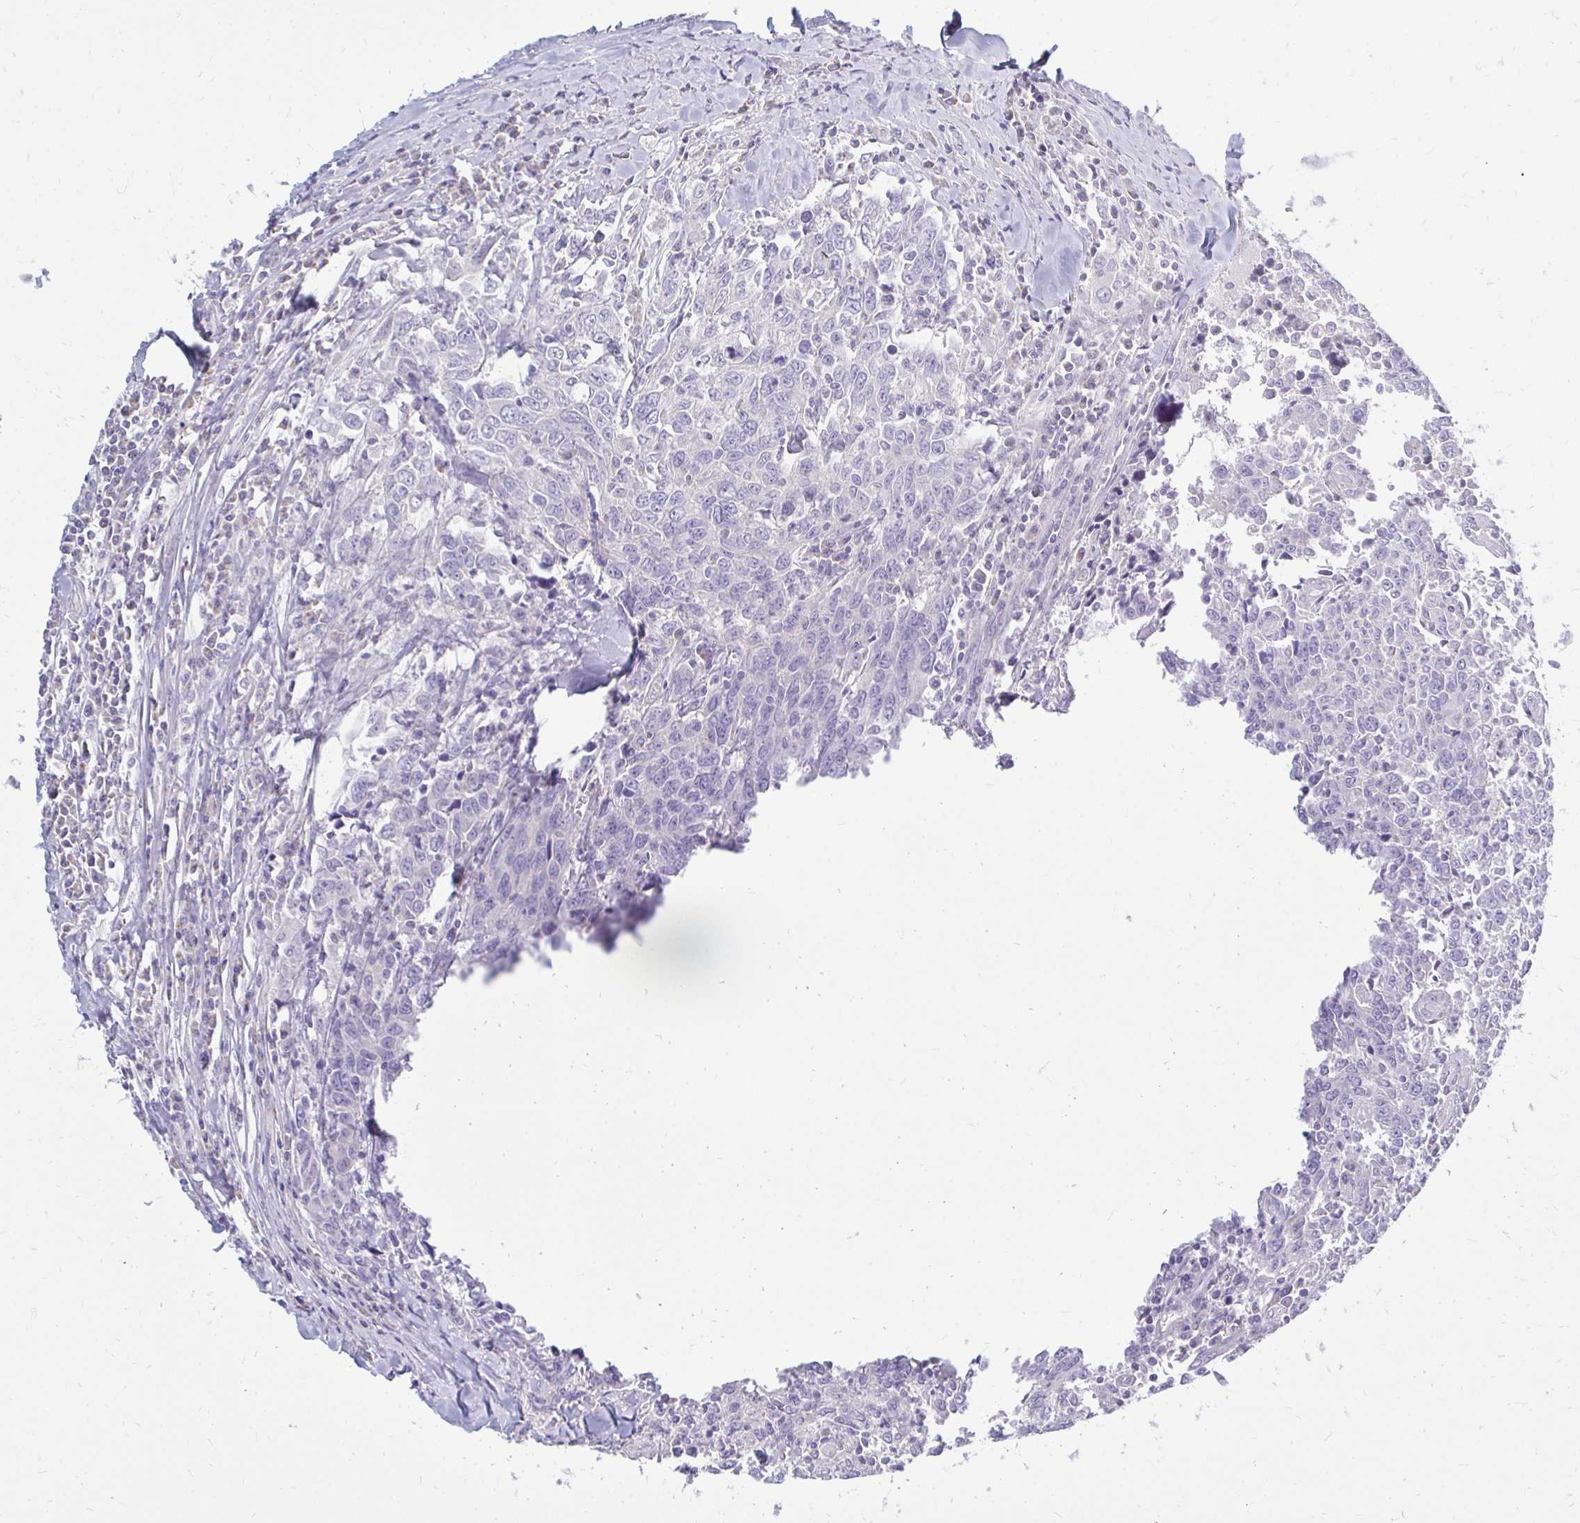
{"staining": {"intensity": "negative", "quantity": "none", "location": "none"}, "tissue": "breast cancer", "cell_type": "Tumor cells", "image_type": "cancer", "snomed": [{"axis": "morphology", "description": "Duct carcinoma"}, {"axis": "topography", "description": "Breast"}], "caption": "Human breast cancer (infiltrating ductal carcinoma) stained for a protein using IHC demonstrates no positivity in tumor cells.", "gene": "OR10R2", "patient": {"sex": "female", "age": 50}}